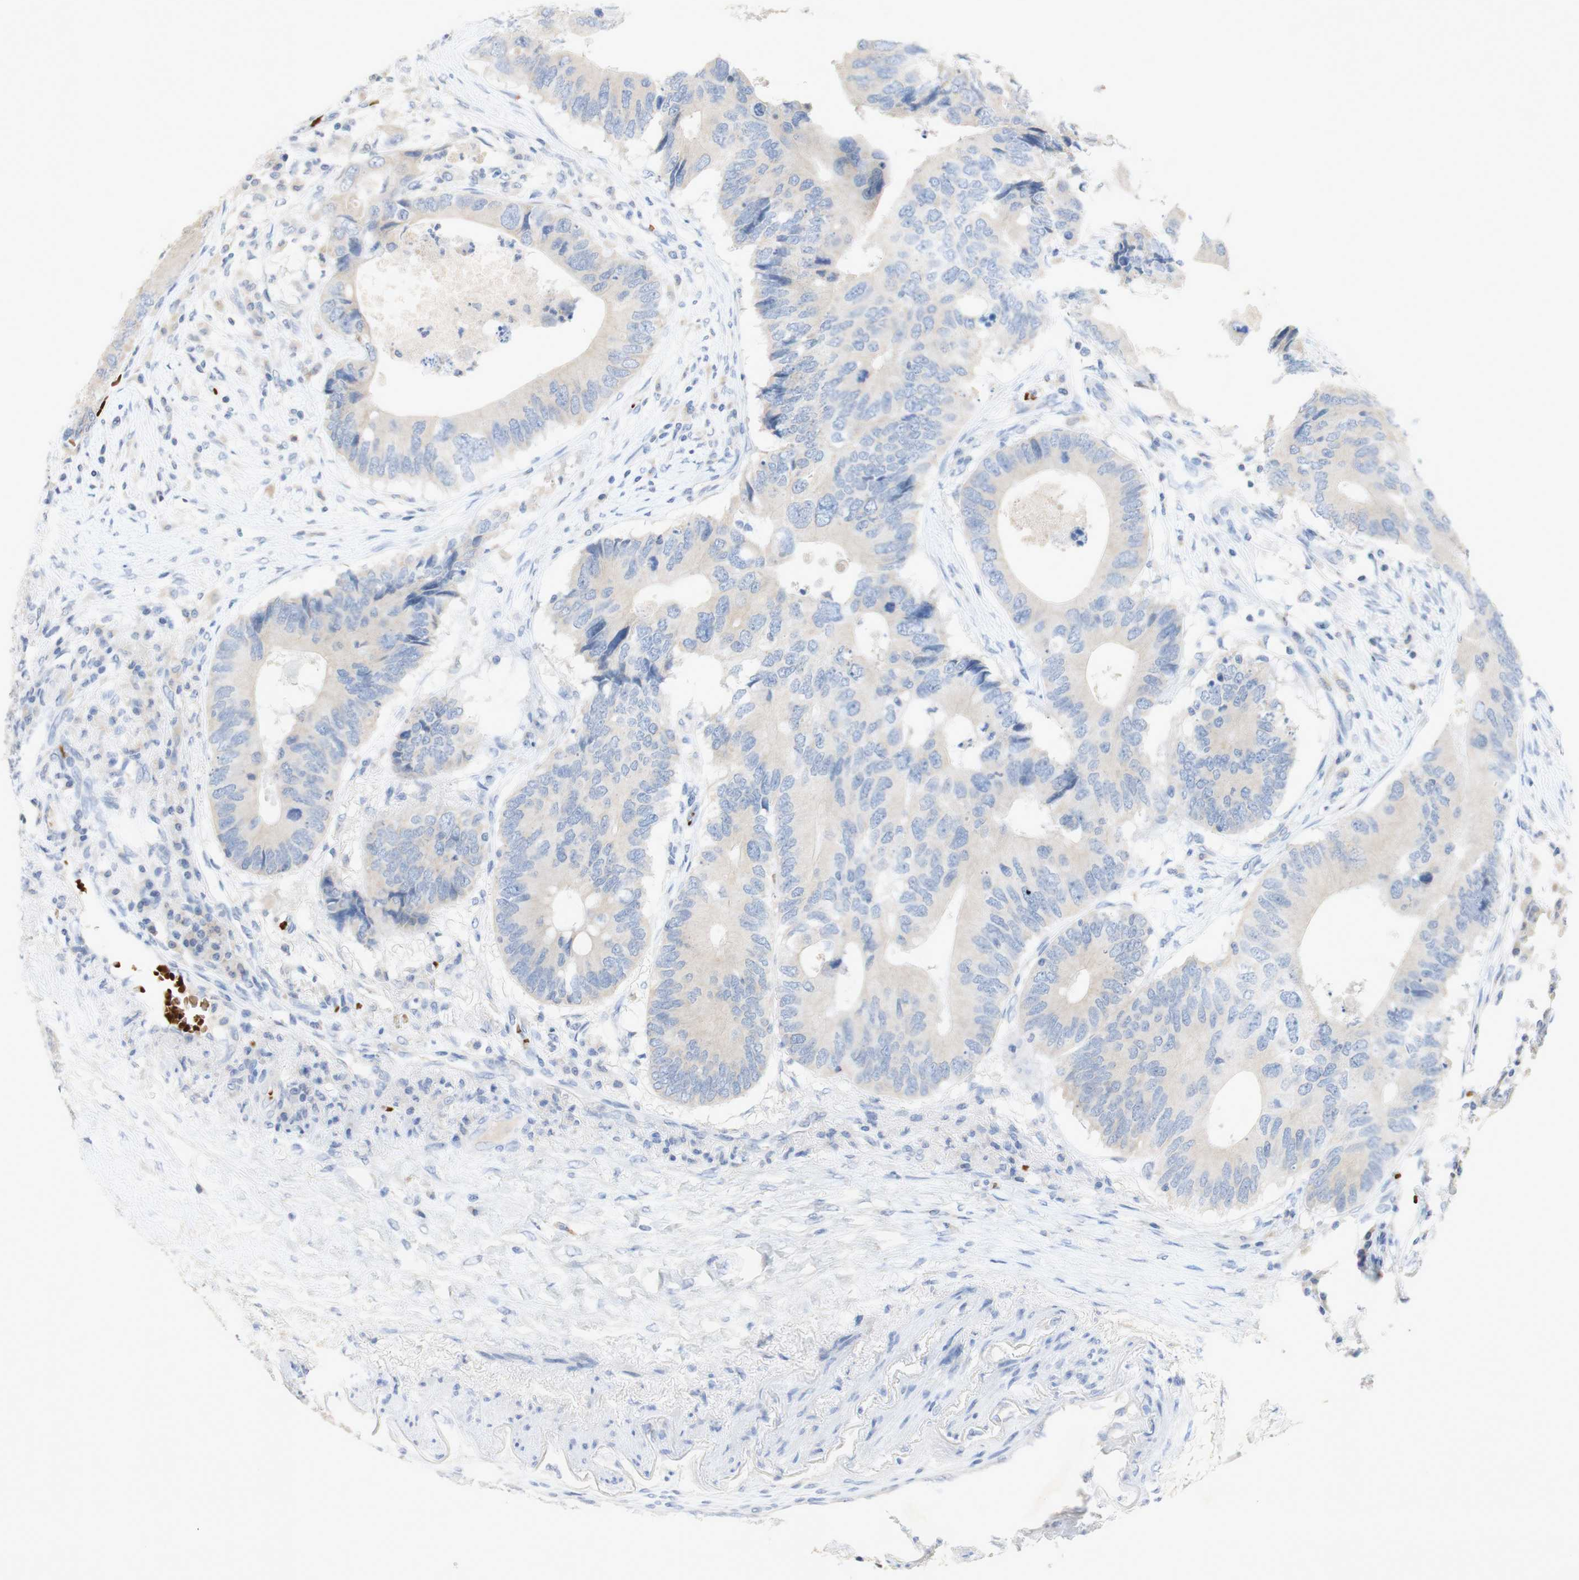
{"staining": {"intensity": "negative", "quantity": "none", "location": "none"}, "tissue": "colorectal cancer", "cell_type": "Tumor cells", "image_type": "cancer", "snomed": [{"axis": "morphology", "description": "Adenocarcinoma, NOS"}, {"axis": "topography", "description": "Colon"}], "caption": "The image displays no staining of tumor cells in colorectal cancer (adenocarcinoma).", "gene": "EPO", "patient": {"sex": "male", "age": 71}}